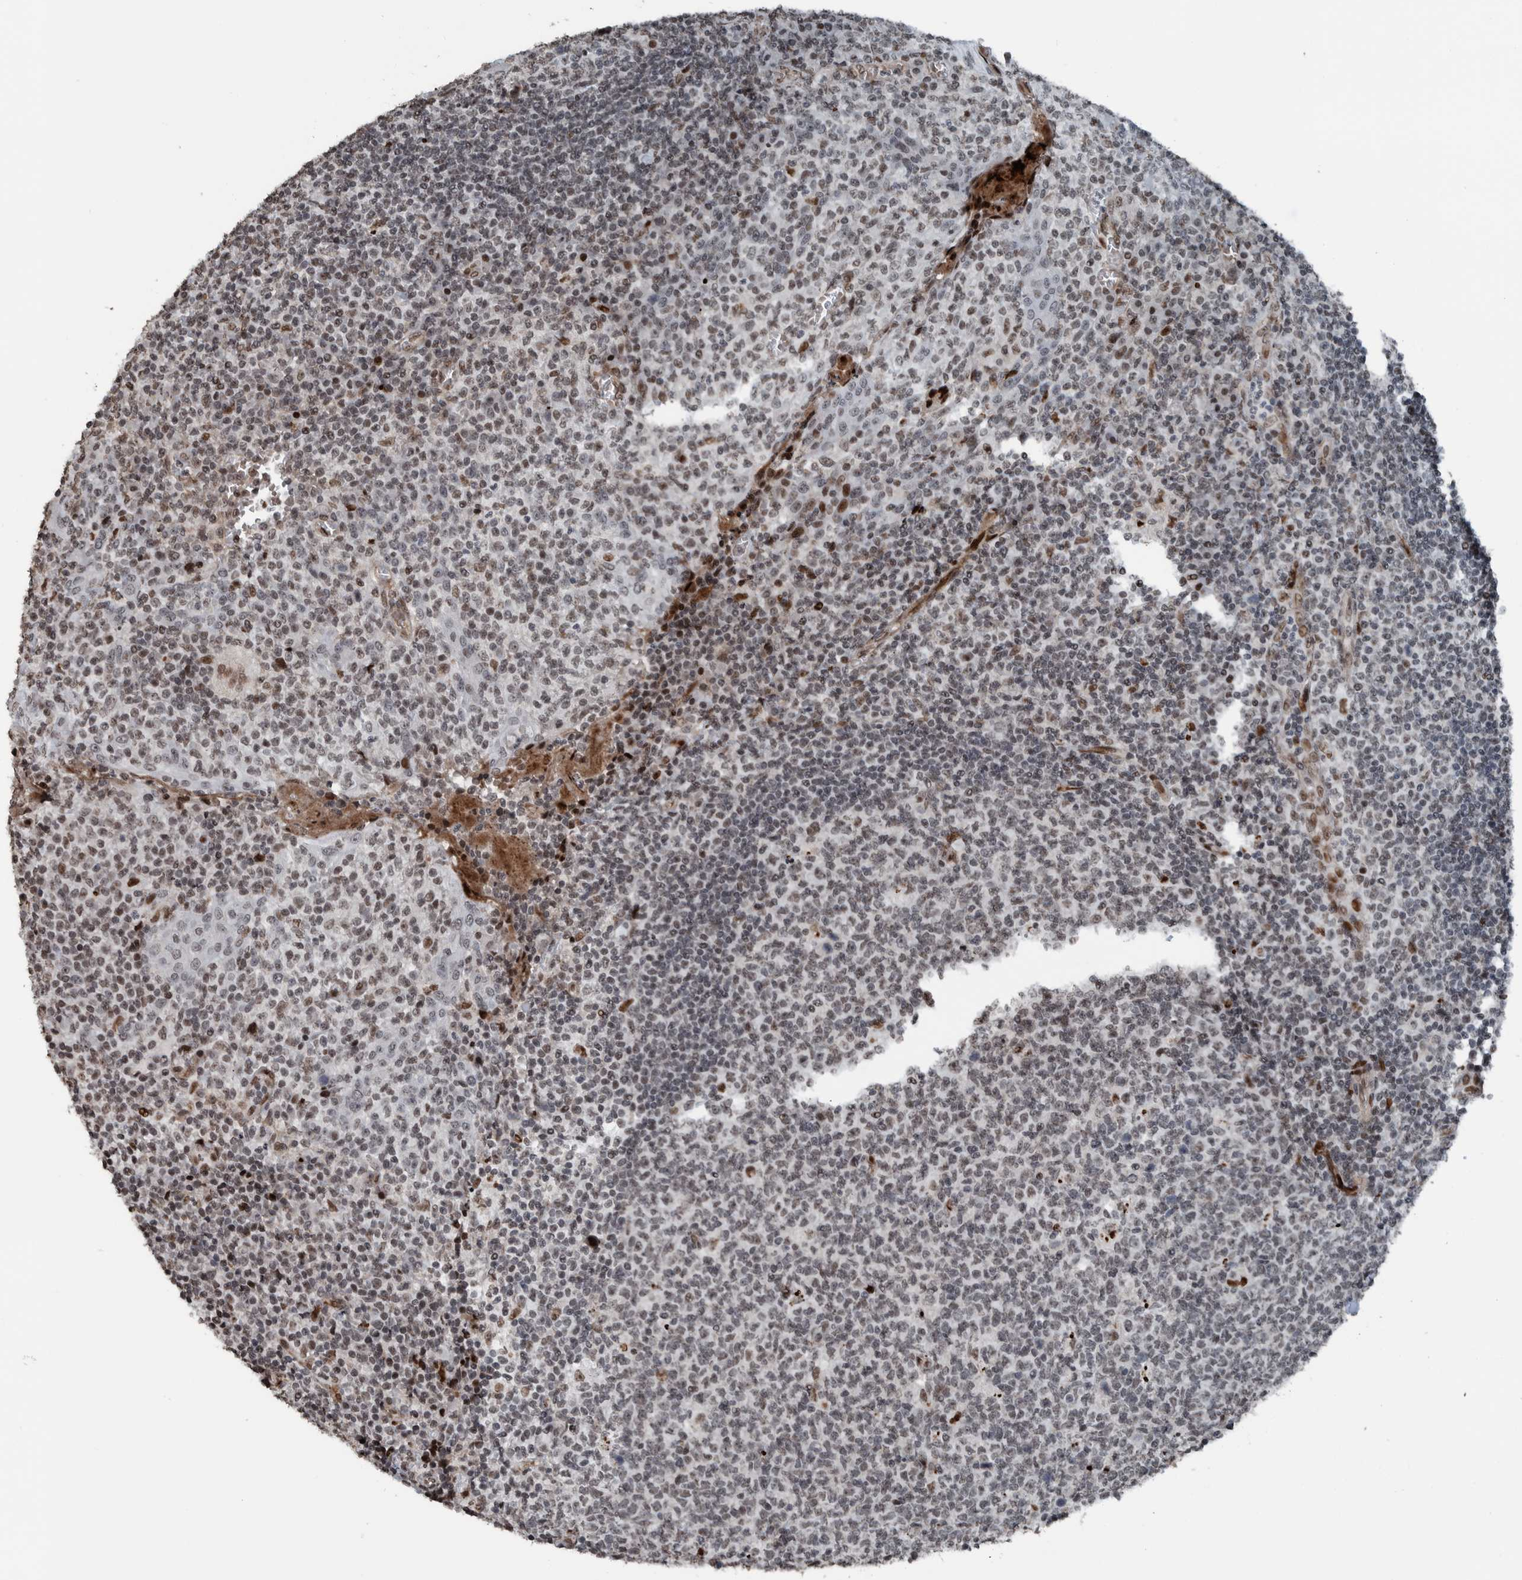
{"staining": {"intensity": "weak", "quantity": "25%-75%", "location": "nuclear"}, "tissue": "tonsil", "cell_type": "Germinal center cells", "image_type": "normal", "snomed": [{"axis": "morphology", "description": "Normal tissue, NOS"}, {"axis": "topography", "description": "Tonsil"}], "caption": "IHC of unremarkable human tonsil displays low levels of weak nuclear staining in about 25%-75% of germinal center cells.", "gene": "ZNF366", "patient": {"sex": "female", "age": 19}}